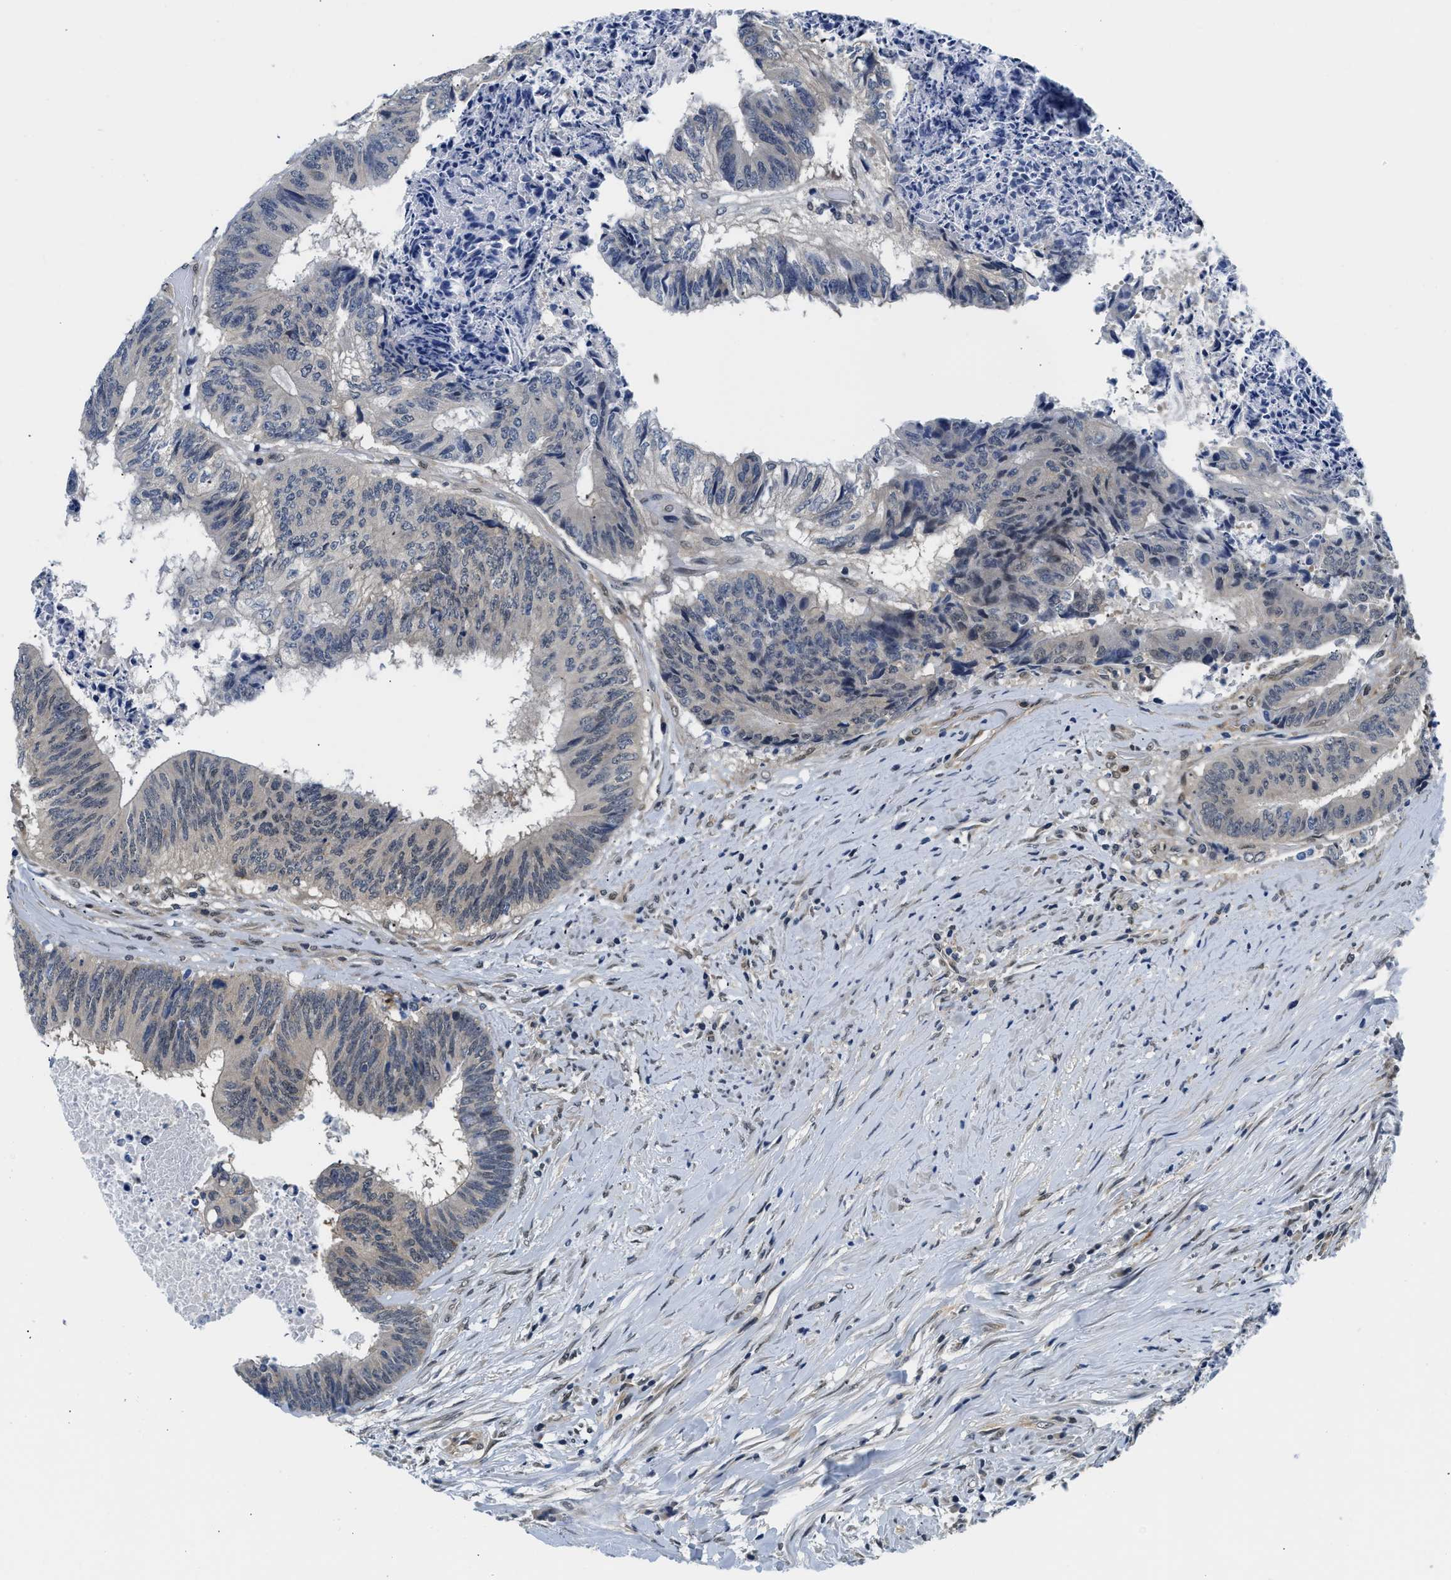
{"staining": {"intensity": "negative", "quantity": "none", "location": "none"}, "tissue": "colorectal cancer", "cell_type": "Tumor cells", "image_type": "cancer", "snomed": [{"axis": "morphology", "description": "Adenocarcinoma, NOS"}, {"axis": "topography", "description": "Rectum"}], "caption": "DAB (3,3'-diaminobenzidine) immunohistochemical staining of adenocarcinoma (colorectal) reveals no significant positivity in tumor cells.", "gene": "SMAD4", "patient": {"sex": "male", "age": 72}}